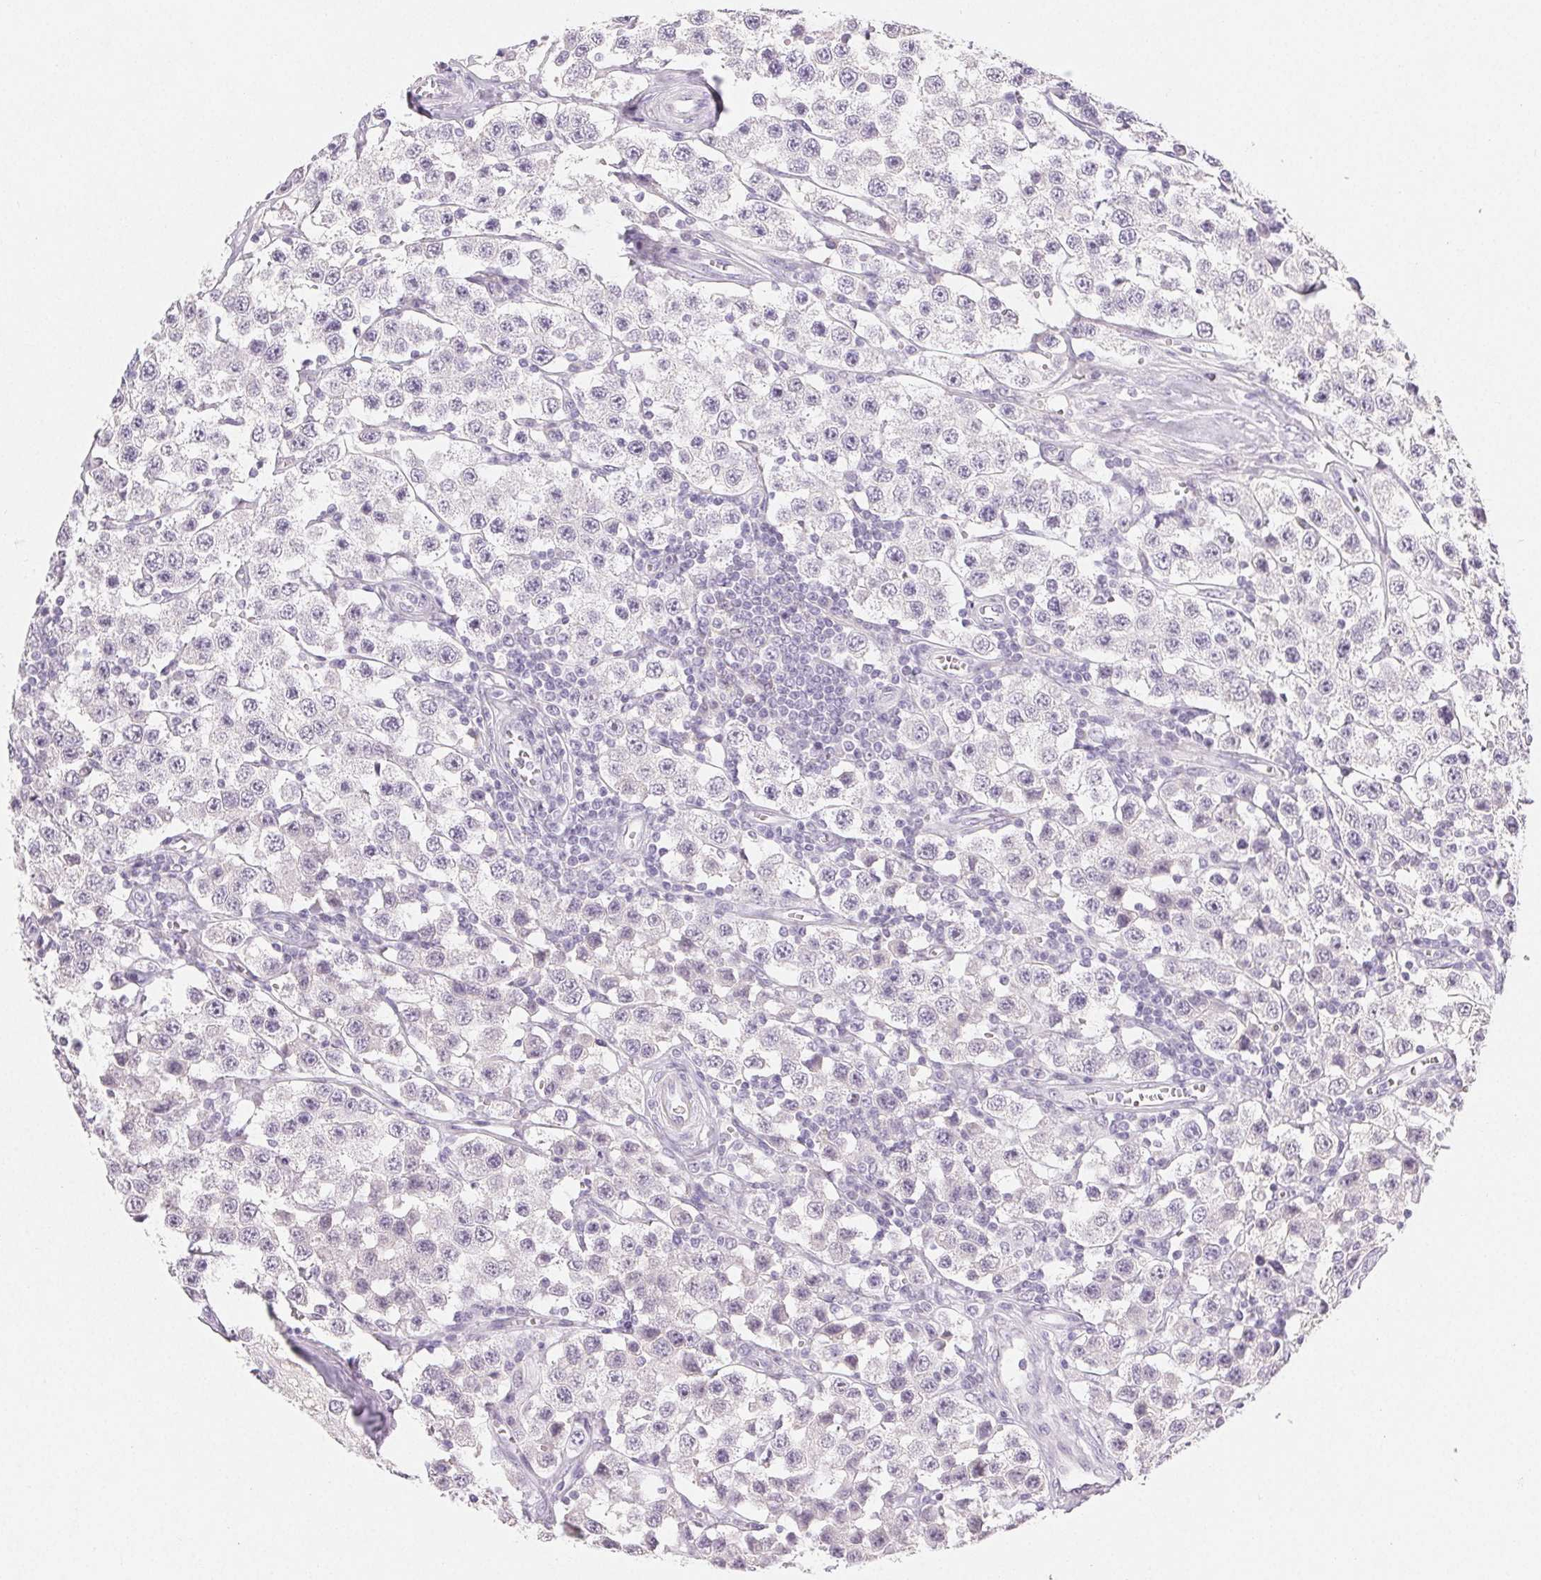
{"staining": {"intensity": "negative", "quantity": "none", "location": "none"}, "tissue": "testis cancer", "cell_type": "Tumor cells", "image_type": "cancer", "snomed": [{"axis": "morphology", "description": "Seminoma, NOS"}, {"axis": "topography", "description": "Testis"}], "caption": "Immunohistochemistry (IHC) of human testis cancer (seminoma) demonstrates no positivity in tumor cells. (DAB immunohistochemistry, high magnification).", "gene": "MIOX", "patient": {"sex": "male", "age": 34}}